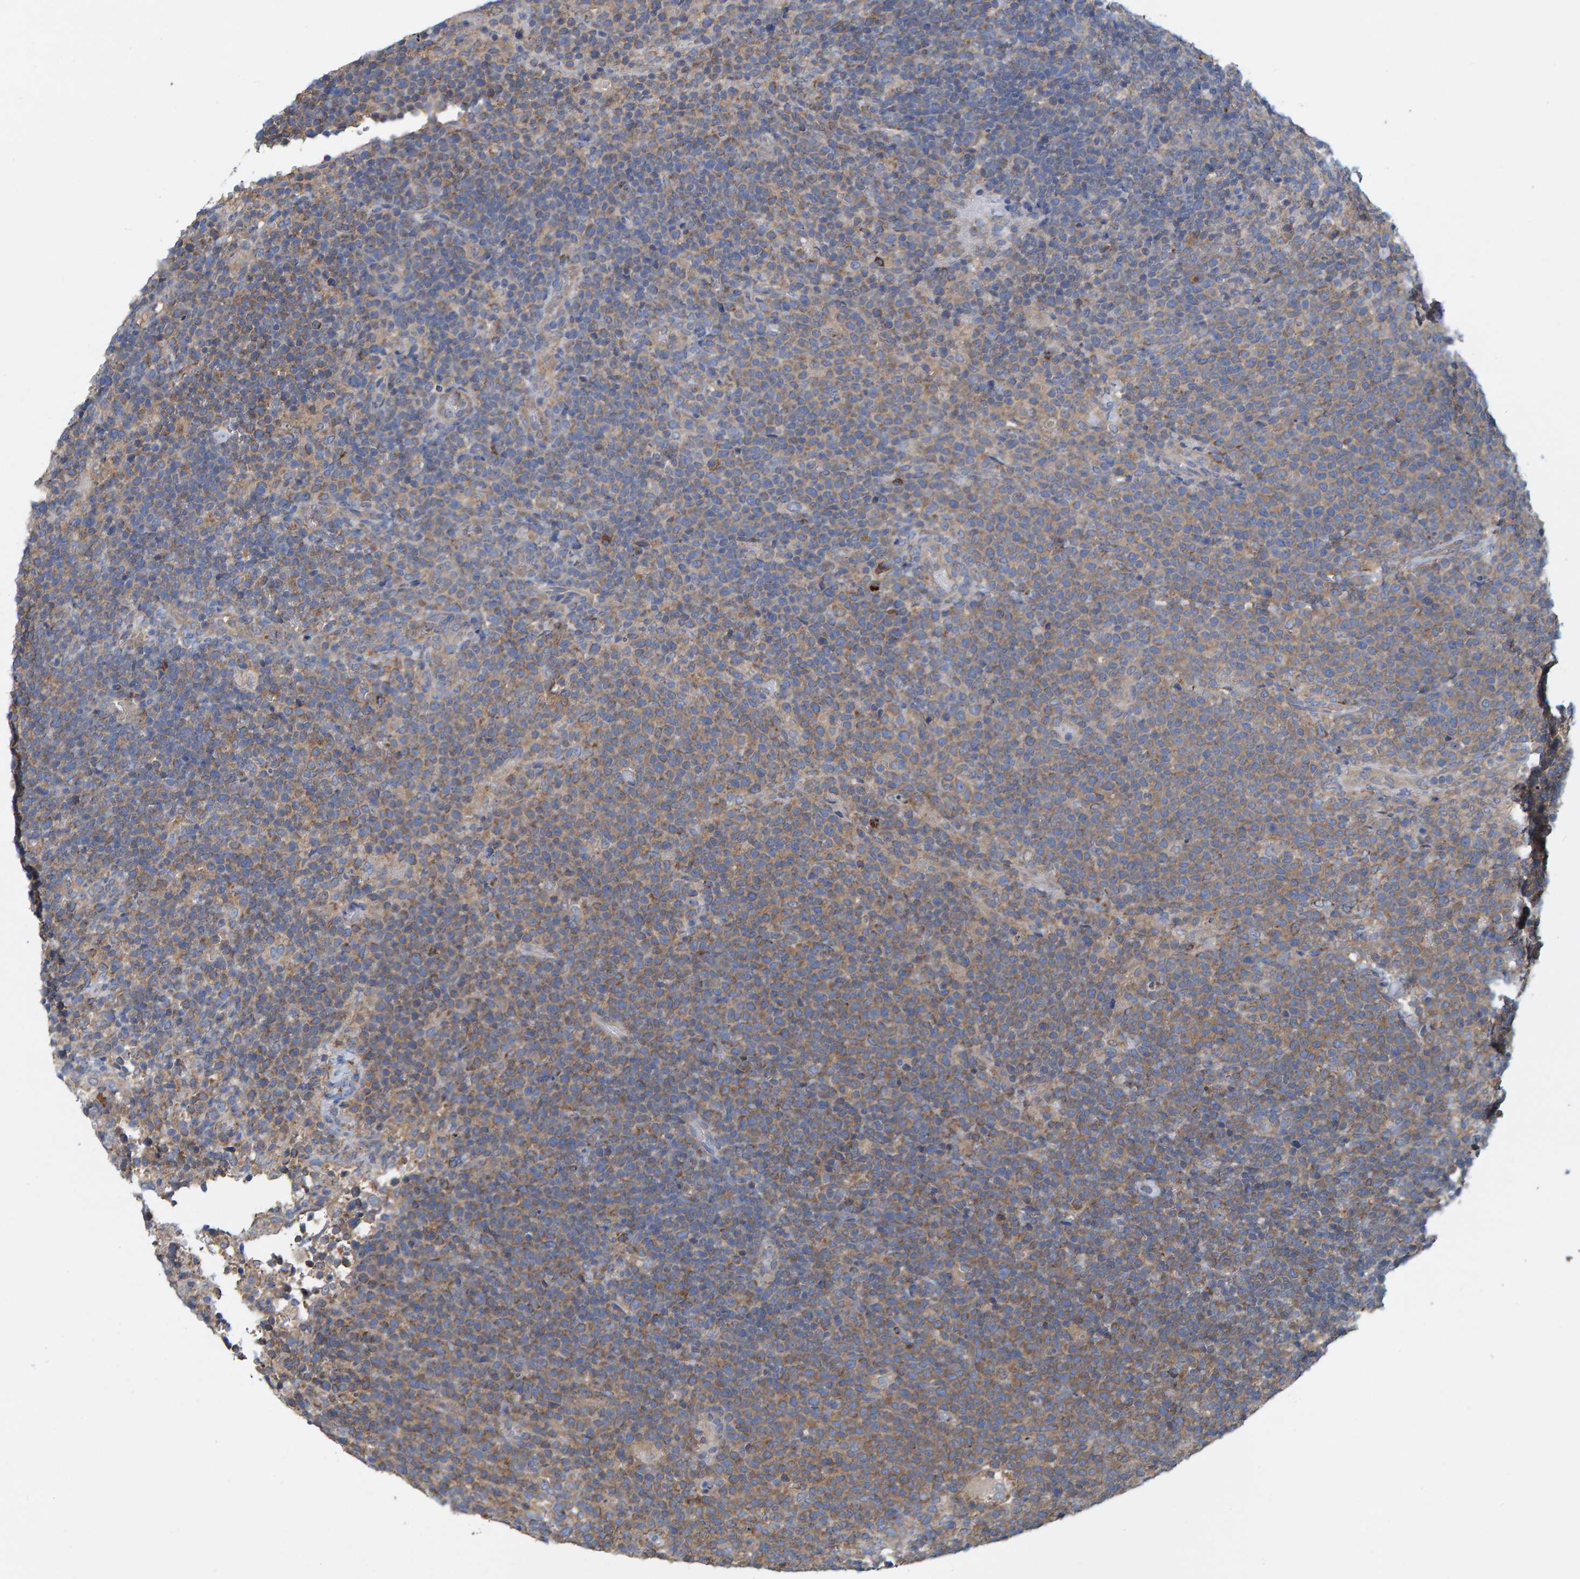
{"staining": {"intensity": "moderate", "quantity": "25%-75%", "location": "cytoplasmic/membranous"}, "tissue": "lymphoma", "cell_type": "Tumor cells", "image_type": "cancer", "snomed": [{"axis": "morphology", "description": "Malignant lymphoma, non-Hodgkin's type, High grade"}, {"axis": "topography", "description": "Lymph node"}], "caption": "Lymphoma stained for a protein displays moderate cytoplasmic/membranous positivity in tumor cells. The protein is shown in brown color, while the nuclei are stained blue.", "gene": "LRSAM1", "patient": {"sex": "male", "age": 61}}